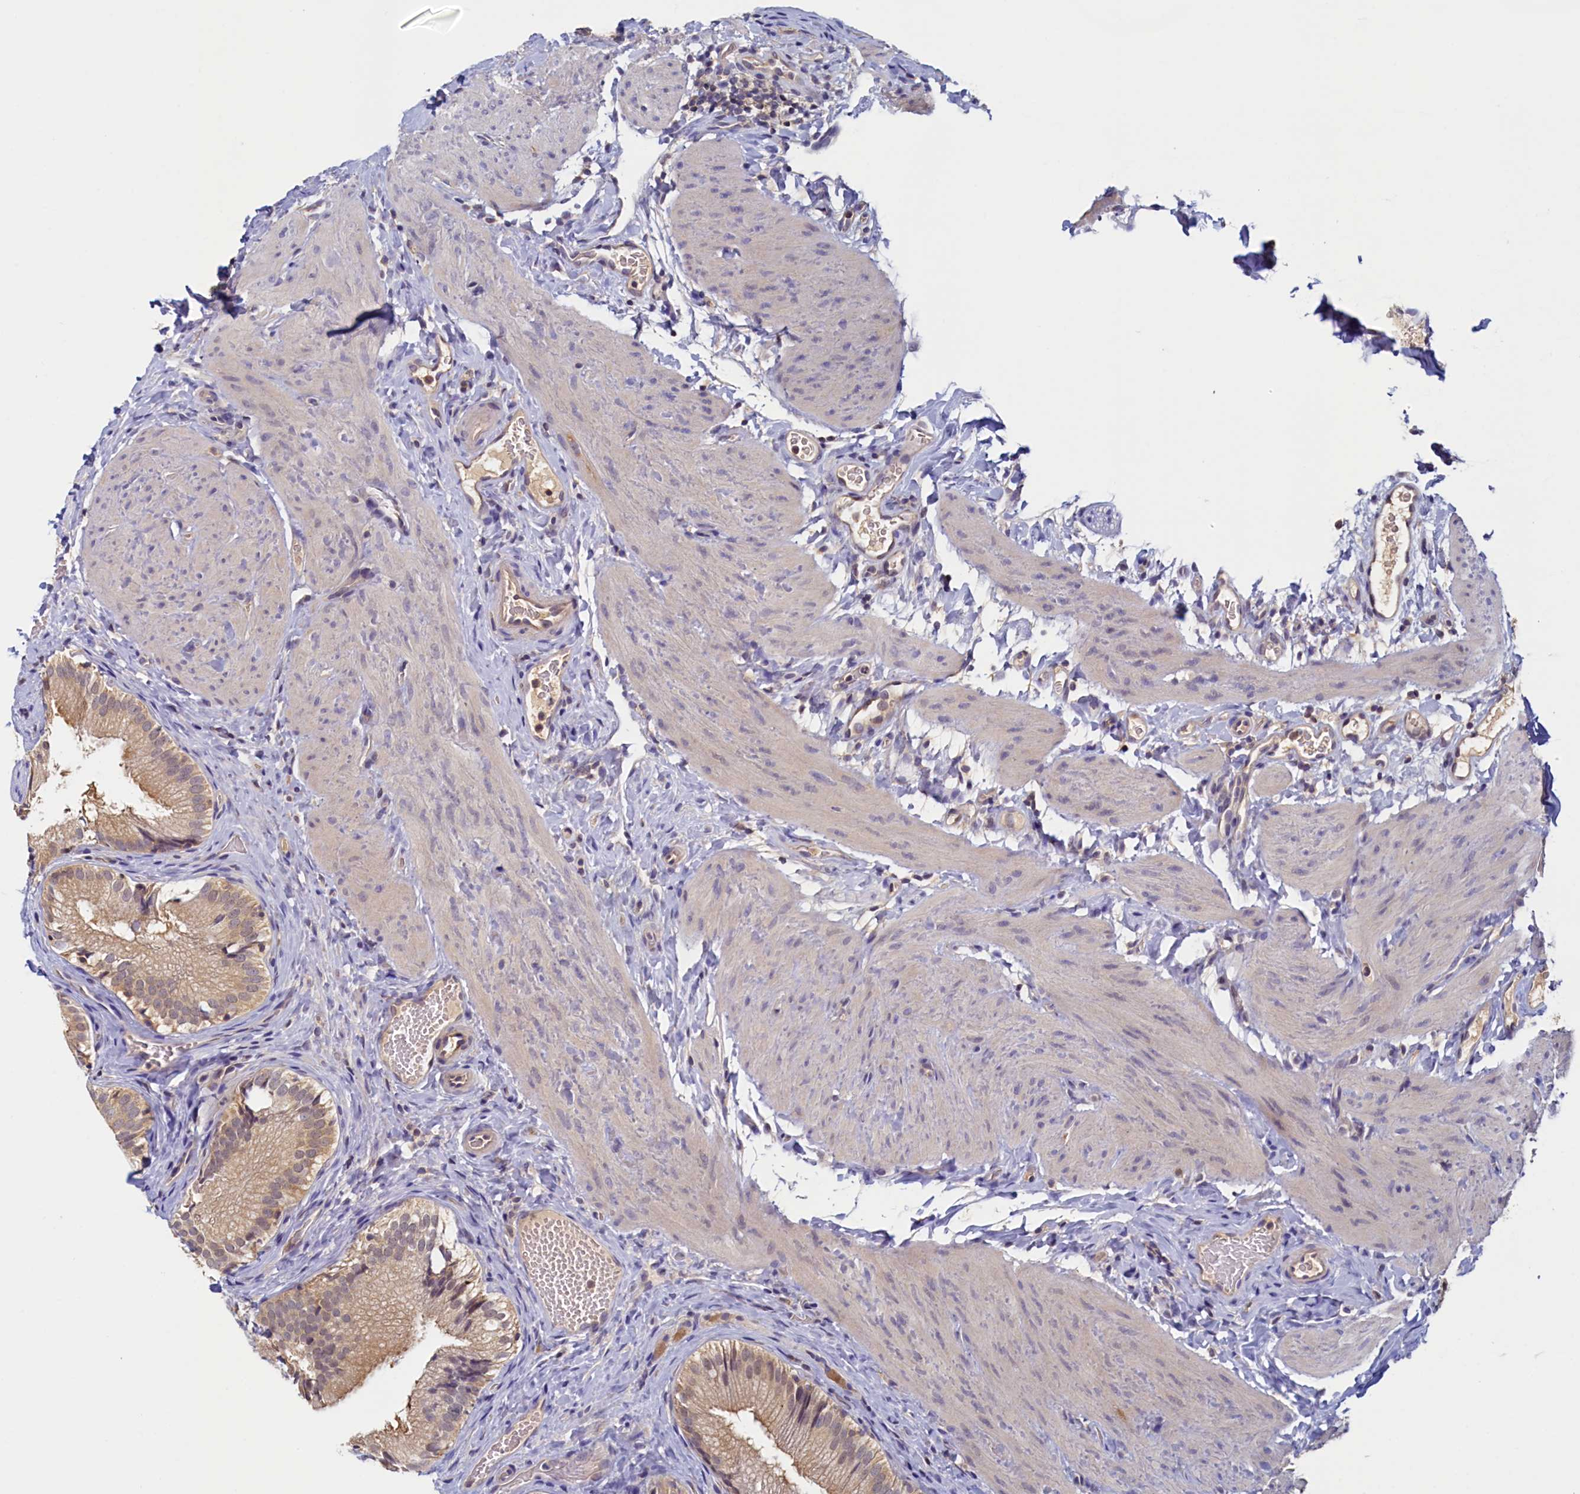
{"staining": {"intensity": "moderate", "quantity": ">75%", "location": "cytoplasmic/membranous,nuclear"}, "tissue": "gallbladder", "cell_type": "Glandular cells", "image_type": "normal", "snomed": [{"axis": "morphology", "description": "Normal tissue, NOS"}, {"axis": "topography", "description": "Gallbladder"}], "caption": "High-magnification brightfield microscopy of unremarkable gallbladder stained with DAB (brown) and counterstained with hematoxylin (blue). glandular cells exhibit moderate cytoplasmic/membranous,nuclear expression is seen in about>75% of cells.", "gene": "PAAF1", "patient": {"sex": "female", "age": 30}}